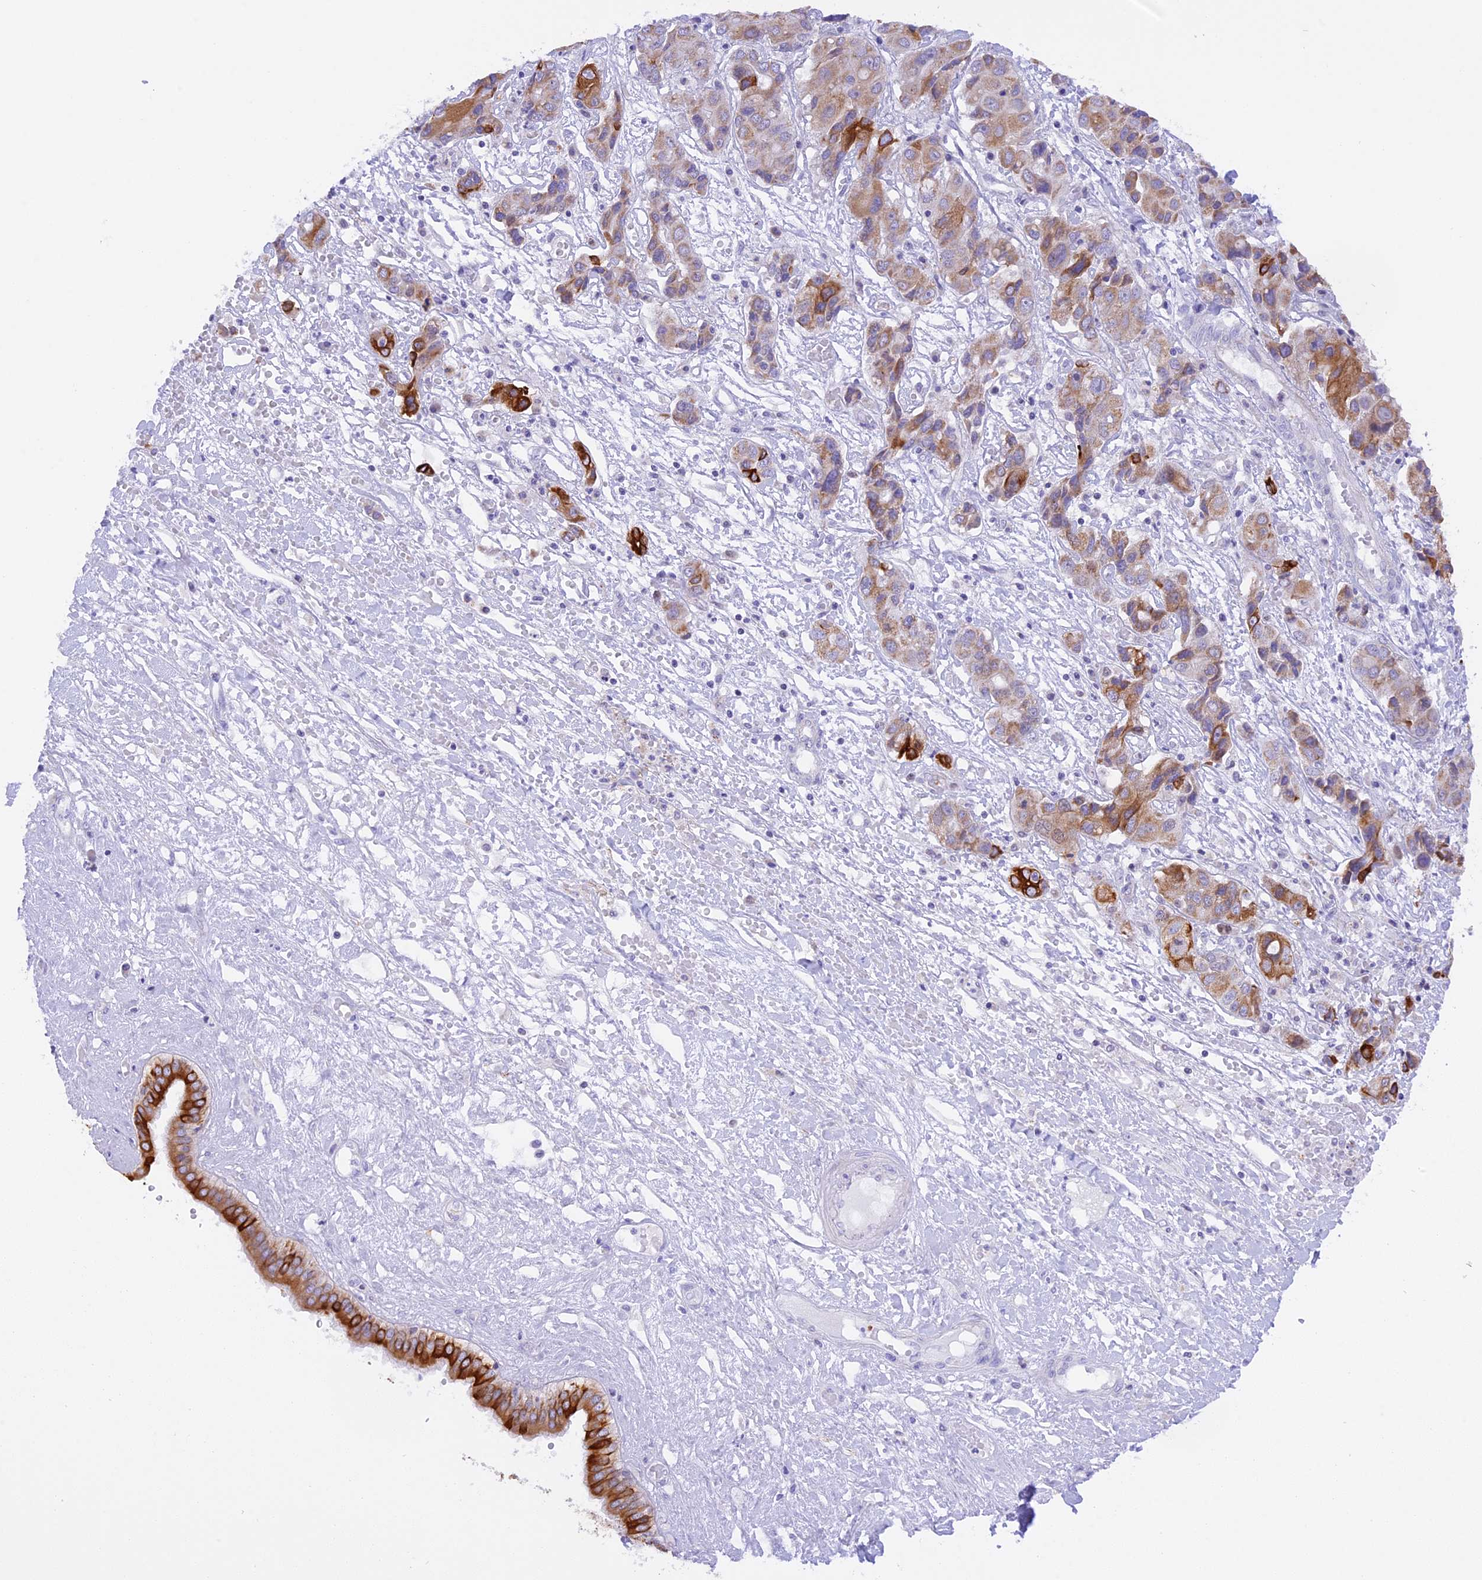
{"staining": {"intensity": "moderate", "quantity": "<25%", "location": "cytoplasmic/membranous"}, "tissue": "liver cancer", "cell_type": "Tumor cells", "image_type": "cancer", "snomed": [{"axis": "morphology", "description": "Cholangiocarcinoma"}, {"axis": "topography", "description": "Liver"}], "caption": "Immunohistochemistry of human liver cholangiocarcinoma reveals low levels of moderate cytoplasmic/membranous positivity in approximately <25% of tumor cells. (IHC, brightfield microscopy, high magnification).", "gene": "PKIA", "patient": {"sex": "male", "age": 67}}